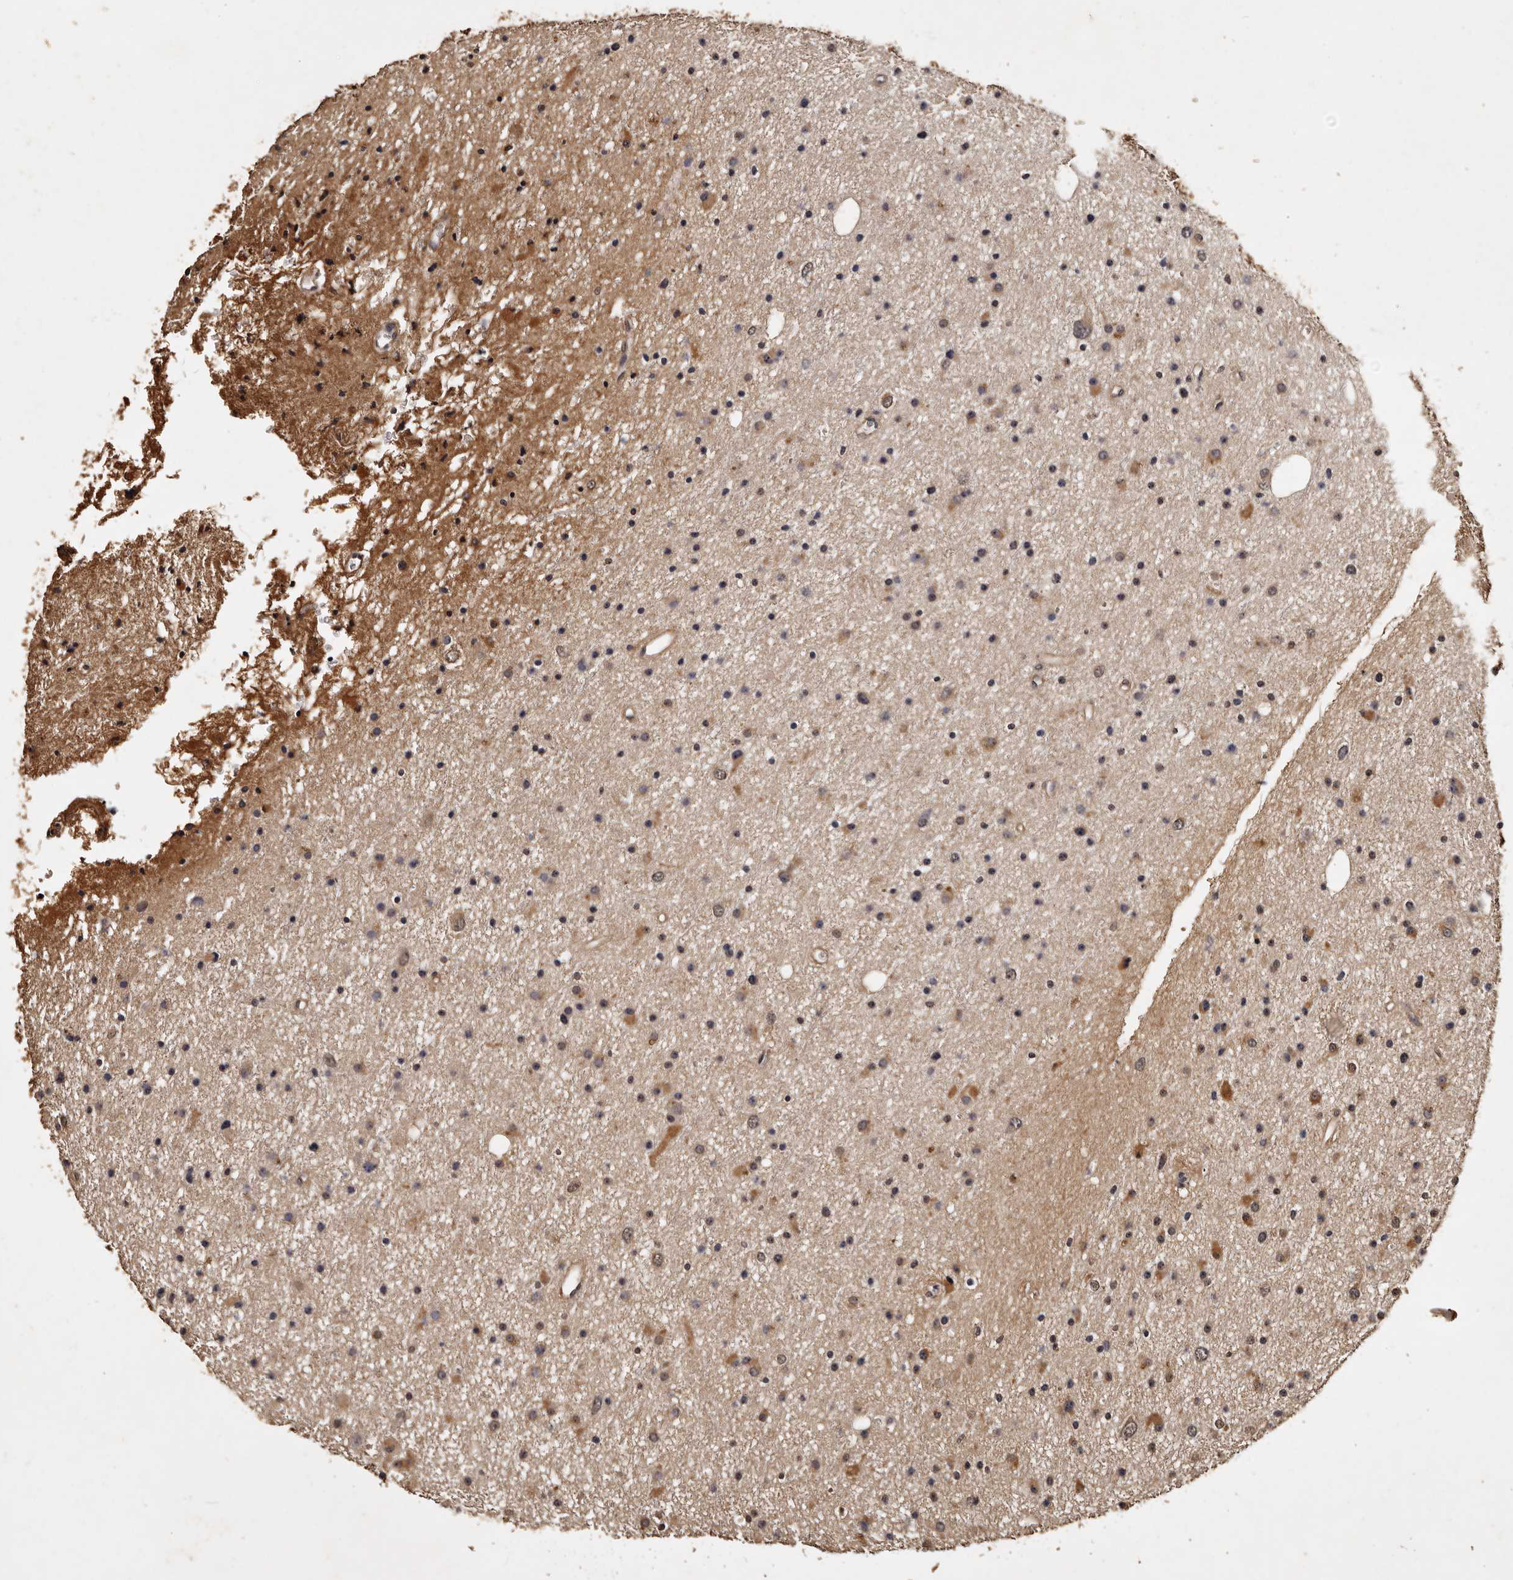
{"staining": {"intensity": "moderate", "quantity": "<25%", "location": "cytoplasmic/membranous"}, "tissue": "glioma", "cell_type": "Tumor cells", "image_type": "cancer", "snomed": [{"axis": "morphology", "description": "Glioma, malignant, Low grade"}, {"axis": "topography", "description": "Cerebral cortex"}], "caption": "Glioma tissue displays moderate cytoplasmic/membranous expression in about <25% of tumor cells Immunohistochemistry (ihc) stains the protein of interest in brown and the nuclei are stained blue.", "gene": "PARS2", "patient": {"sex": "female", "age": 39}}